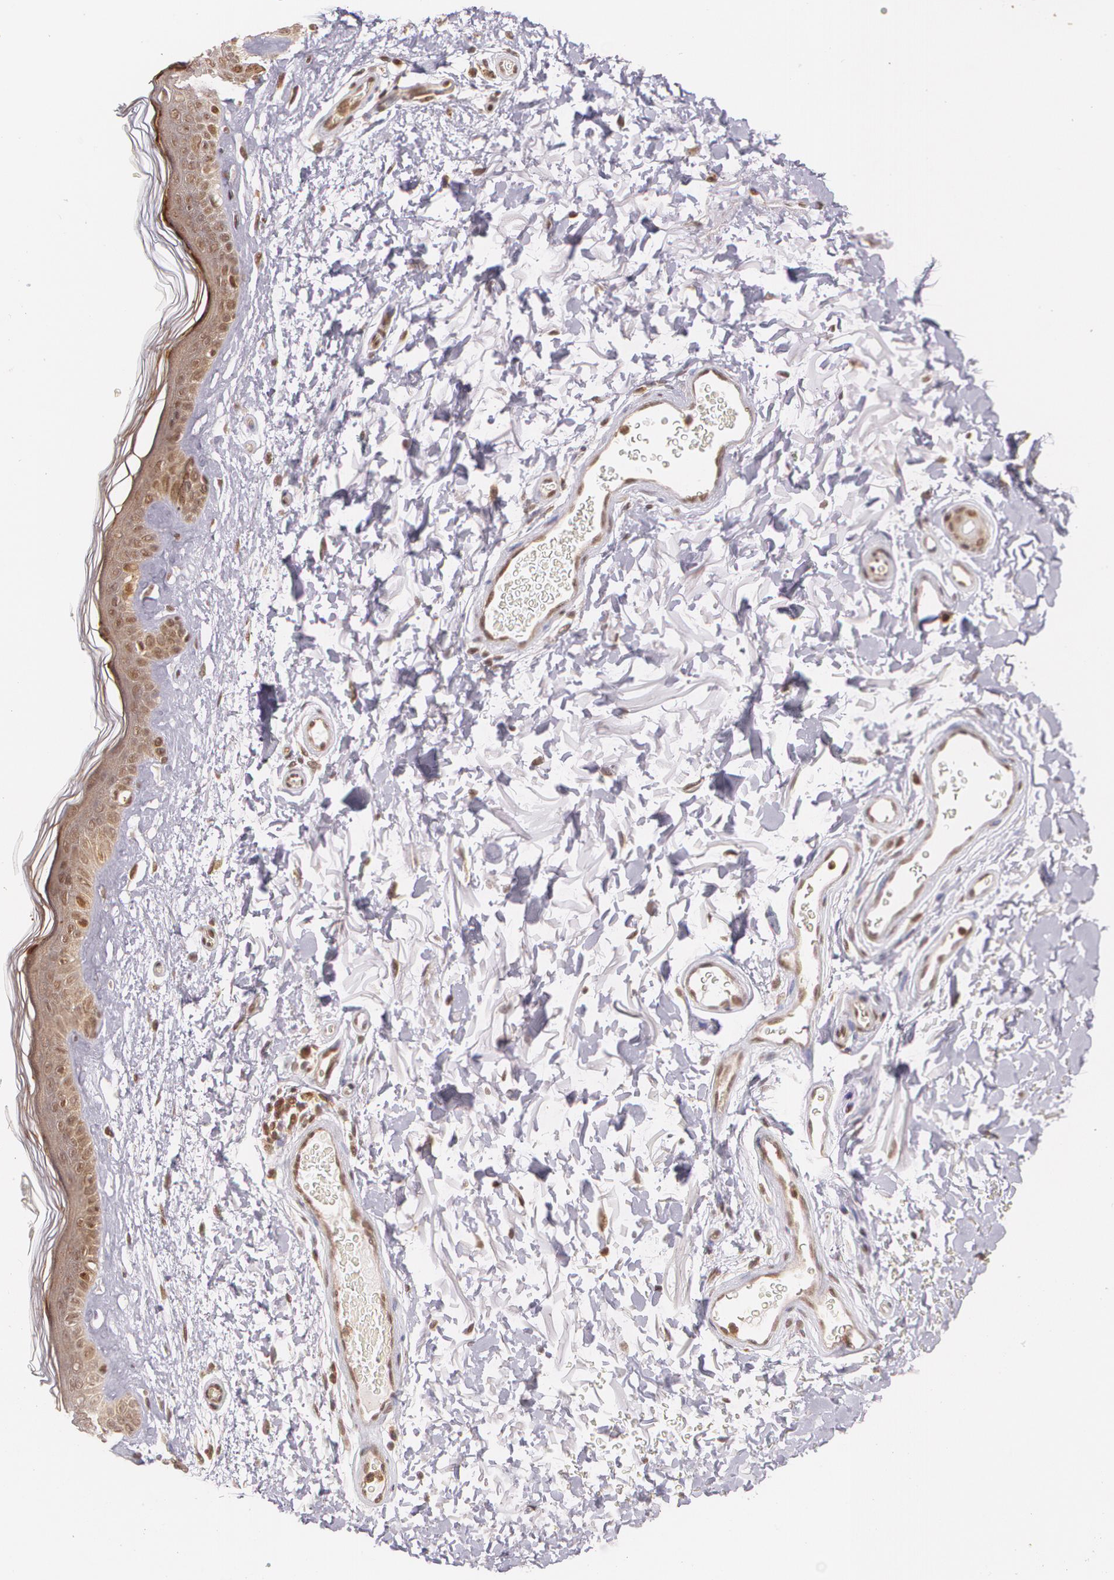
{"staining": {"intensity": "weak", "quantity": ">75%", "location": "cytoplasmic/membranous,nuclear"}, "tissue": "skin", "cell_type": "Fibroblasts", "image_type": "normal", "snomed": [{"axis": "morphology", "description": "Normal tissue, NOS"}, {"axis": "topography", "description": "Skin"}], "caption": "Weak cytoplasmic/membranous,nuclear staining is present in approximately >75% of fibroblasts in unremarkable skin.", "gene": "CUL2", "patient": {"sex": "male", "age": 63}}